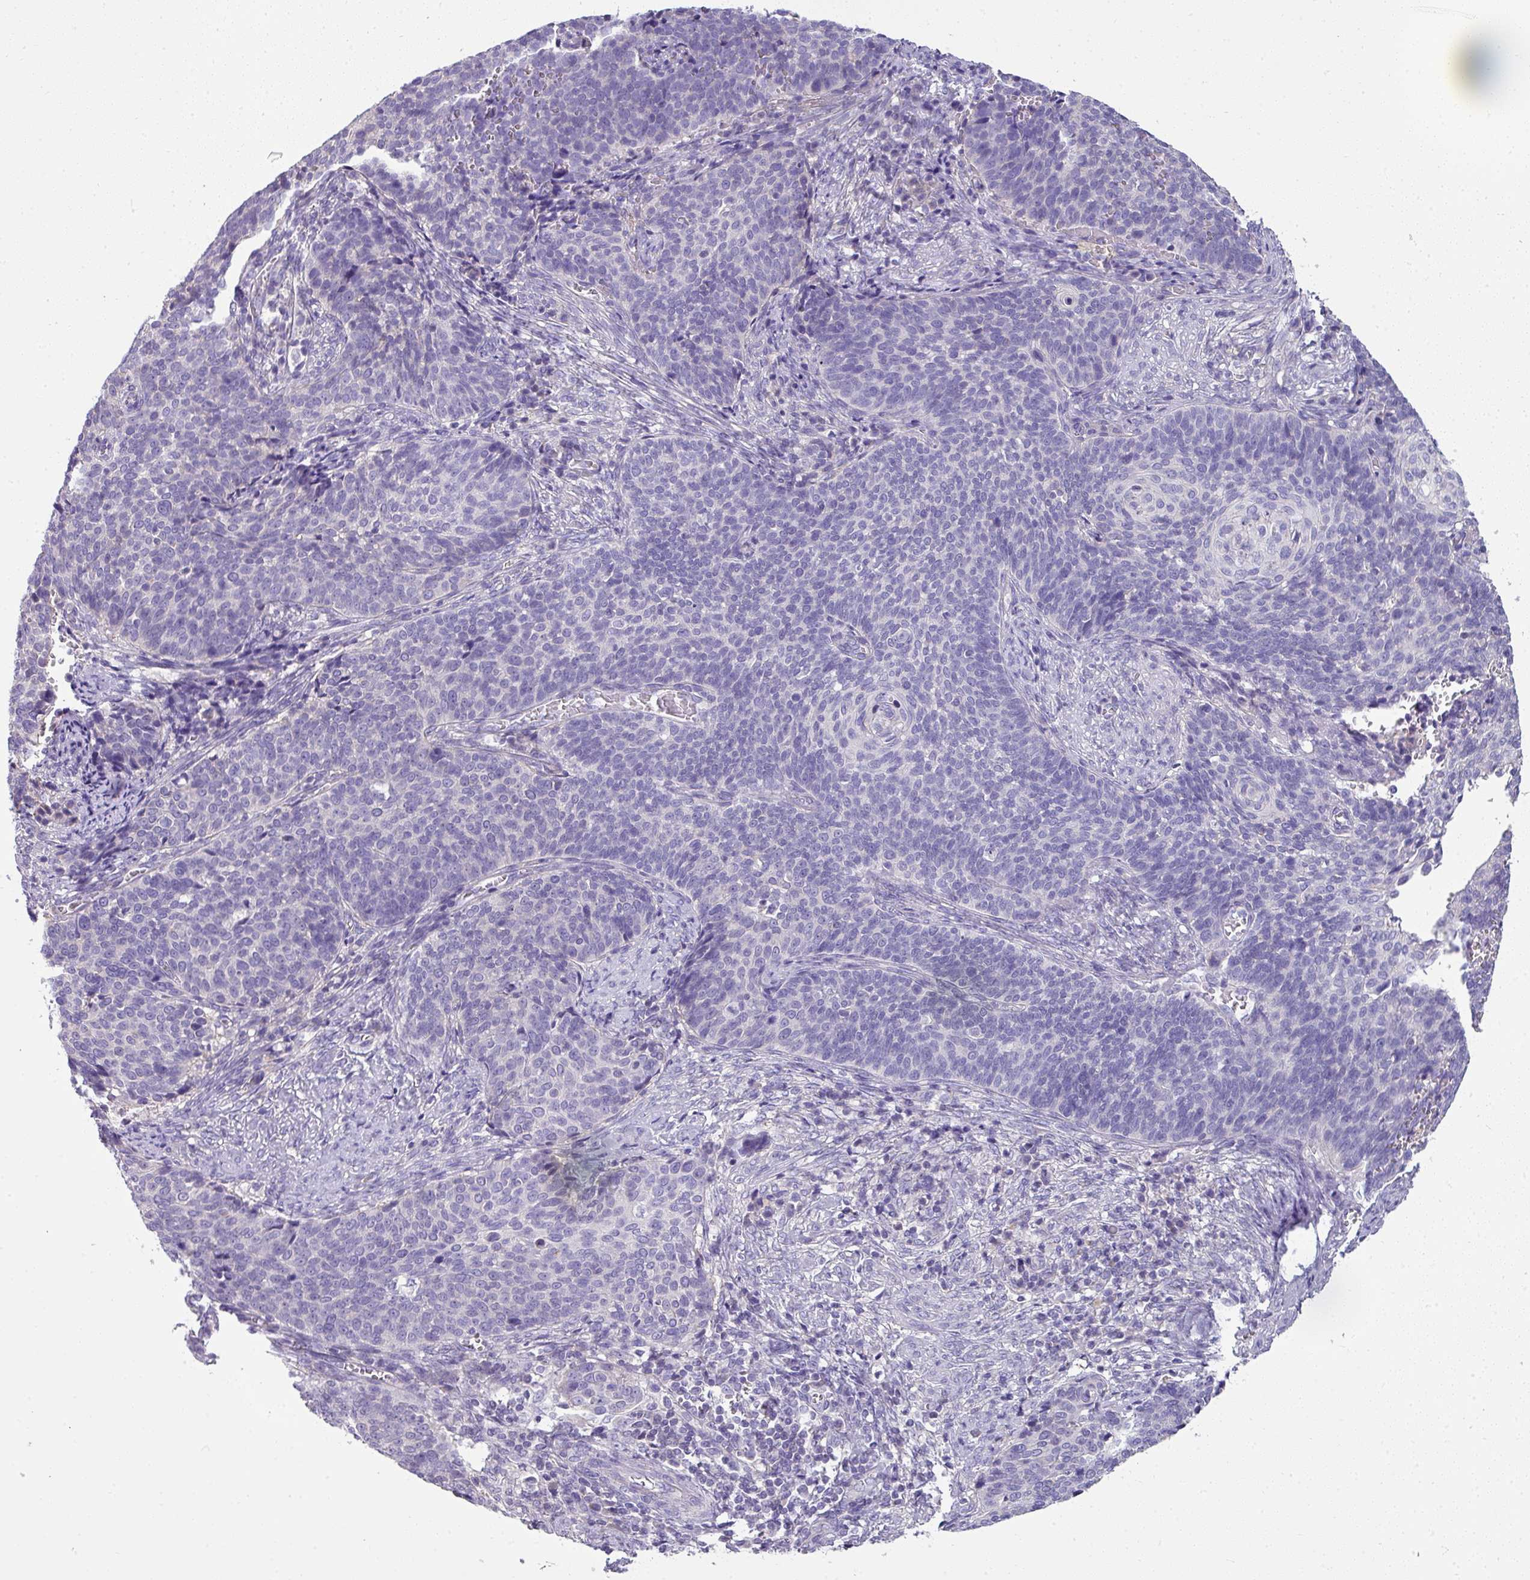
{"staining": {"intensity": "negative", "quantity": "none", "location": "none"}, "tissue": "cervical cancer", "cell_type": "Tumor cells", "image_type": "cancer", "snomed": [{"axis": "morphology", "description": "Normal tissue, NOS"}, {"axis": "morphology", "description": "Squamous cell carcinoma, NOS"}, {"axis": "topography", "description": "Cervix"}], "caption": "Immunohistochemistry micrograph of neoplastic tissue: human cervical cancer (squamous cell carcinoma) stained with DAB exhibits no significant protein staining in tumor cells.", "gene": "PALS2", "patient": {"sex": "female", "age": 39}}